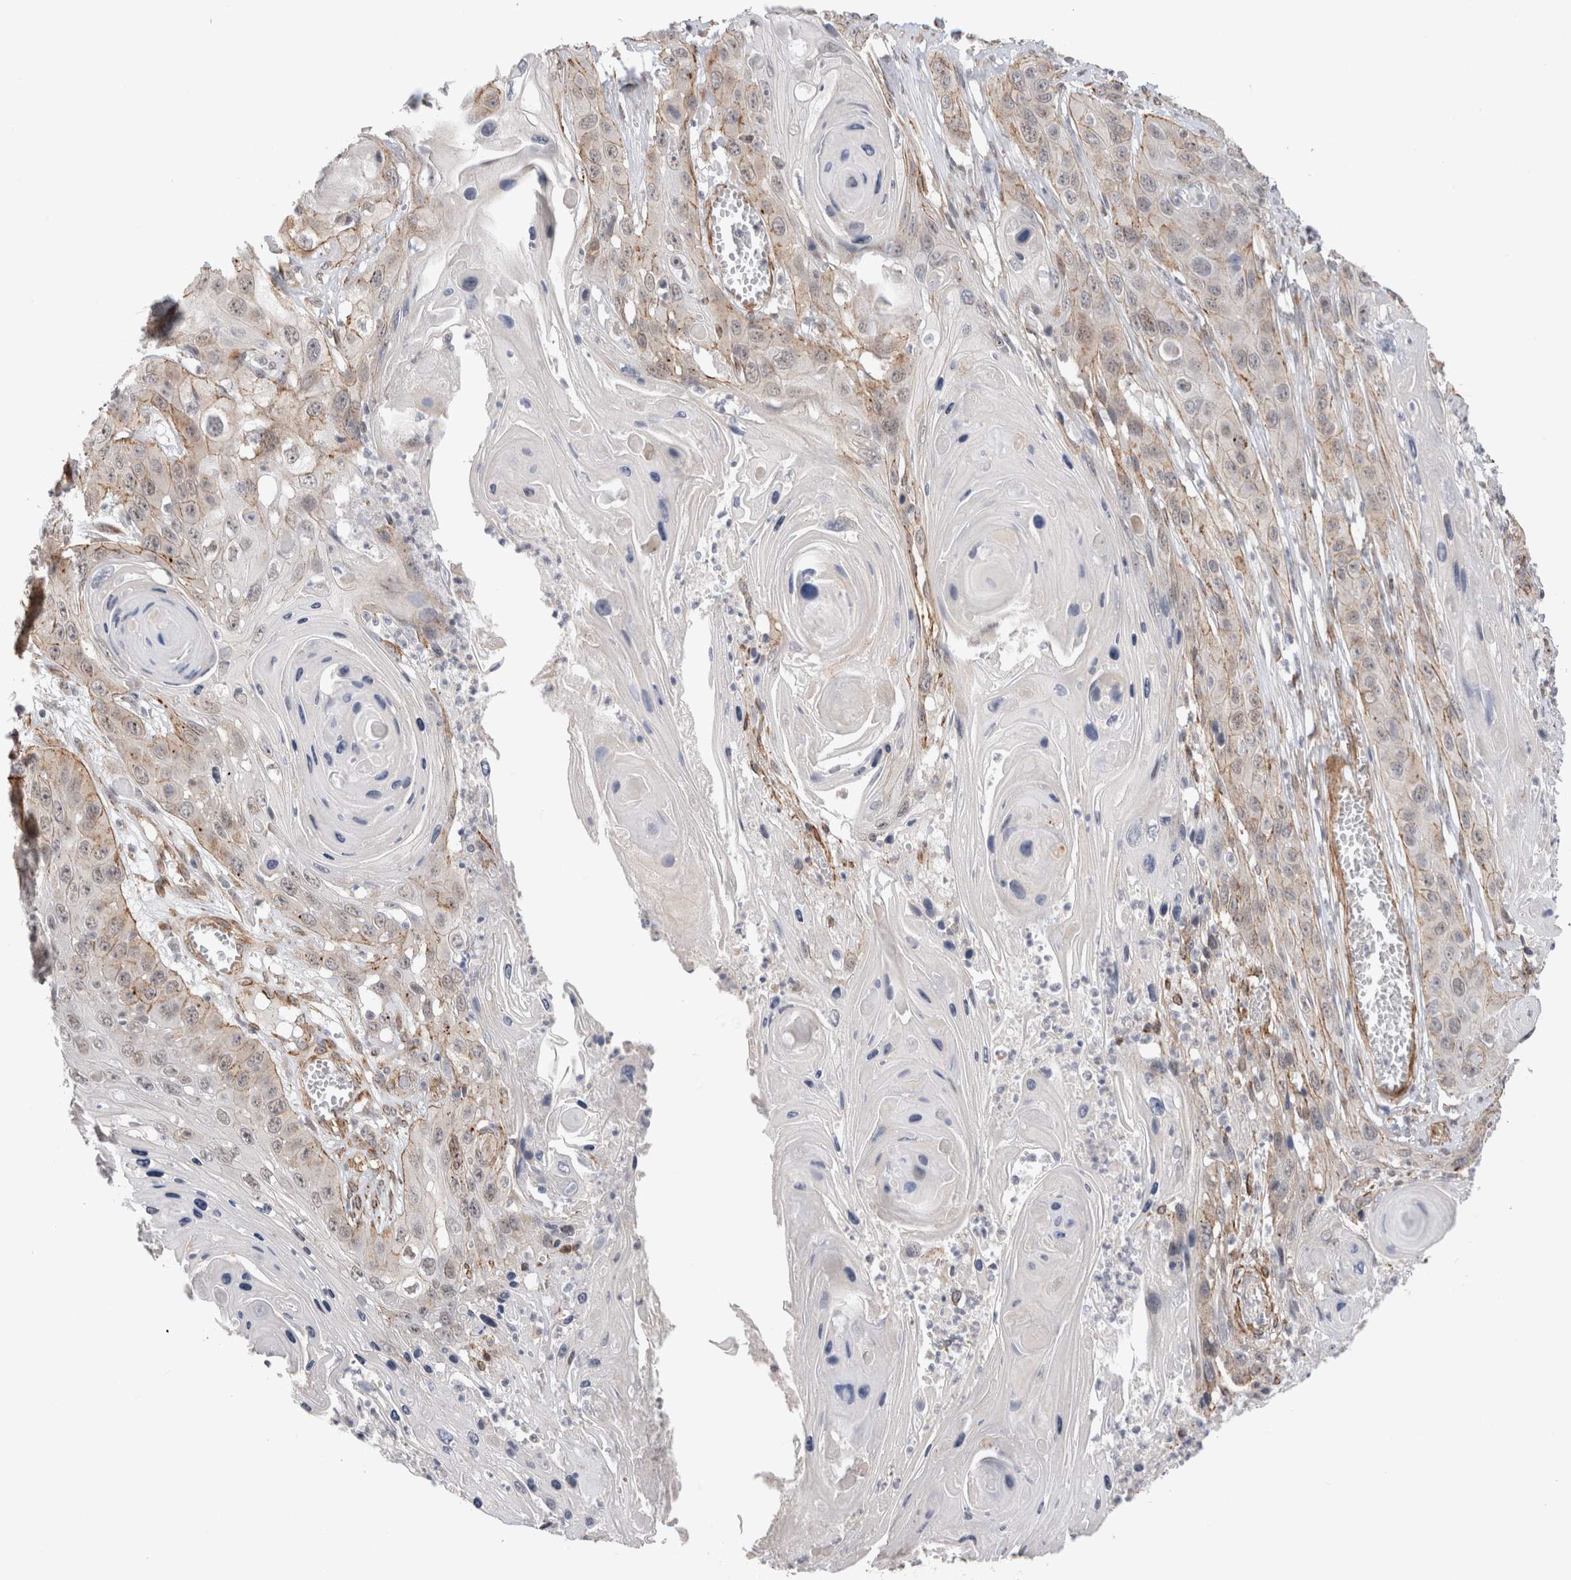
{"staining": {"intensity": "moderate", "quantity": "25%-75%", "location": "cytoplasmic/membranous"}, "tissue": "skin cancer", "cell_type": "Tumor cells", "image_type": "cancer", "snomed": [{"axis": "morphology", "description": "Squamous cell carcinoma, NOS"}, {"axis": "topography", "description": "Skin"}], "caption": "Protein staining by immunohistochemistry demonstrates moderate cytoplasmic/membranous staining in about 25%-75% of tumor cells in skin cancer (squamous cell carcinoma).", "gene": "CAAP1", "patient": {"sex": "male", "age": 55}}